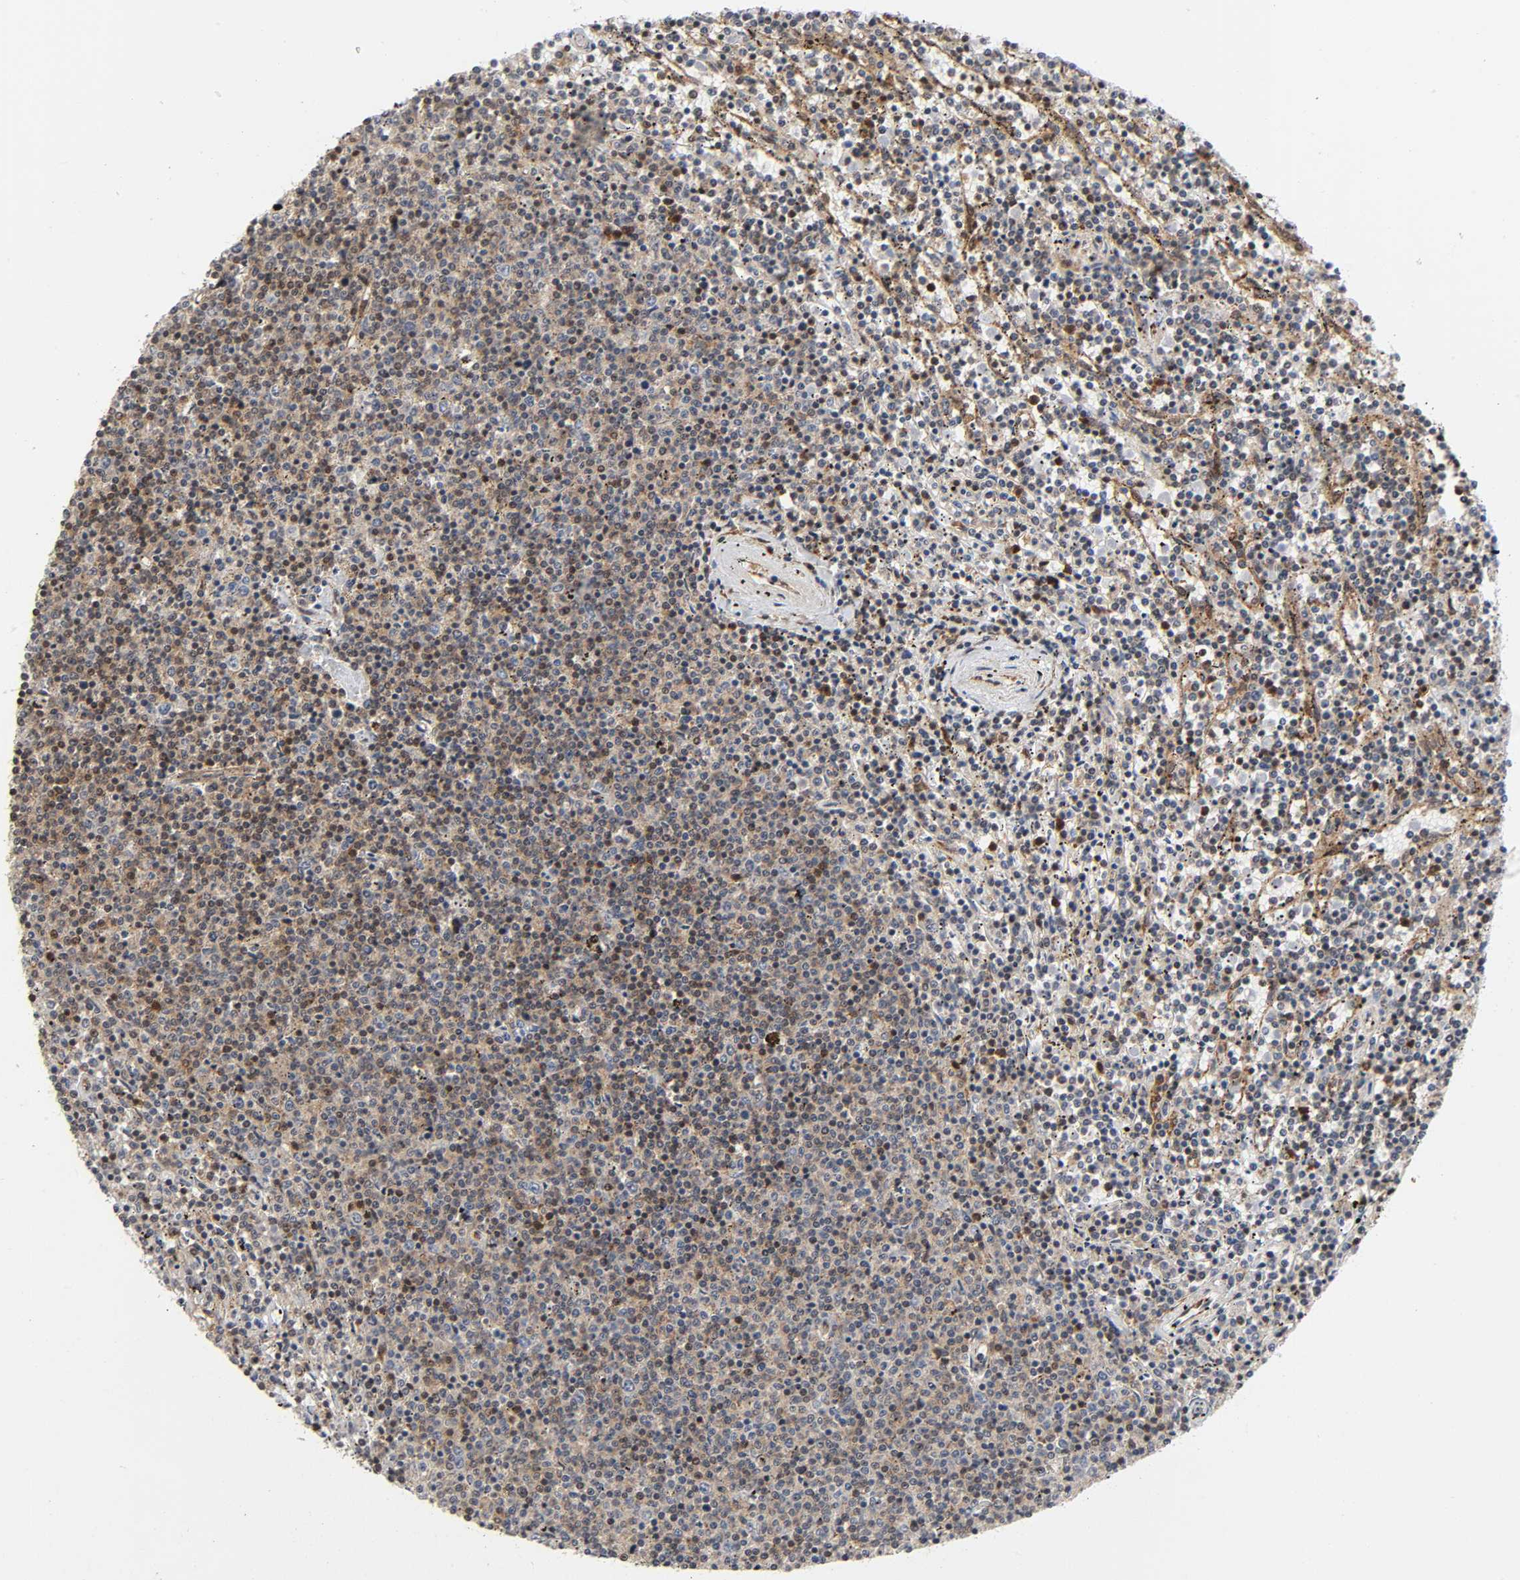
{"staining": {"intensity": "negative", "quantity": "none", "location": "none"}, "tissue": "lymphoma", "cell_type": "Tumor cells", "image_type": "cancer", "snomed": [{"axis": "morphology", "description": "Malignant lymphoma, non-Hodgkin's type, Low grade"}, {"axis": "topography", "description": "Spleen"}], "caption": "DAB (3,3'-diaminobenzidine) immunohistochemical staining of human malignant lymphoma, non-Hodgkin's type (low-grade) shows no significant expression in tumor cells.", "gene": "MAPK1", "patient": {"sex": "female", "age": 50}}